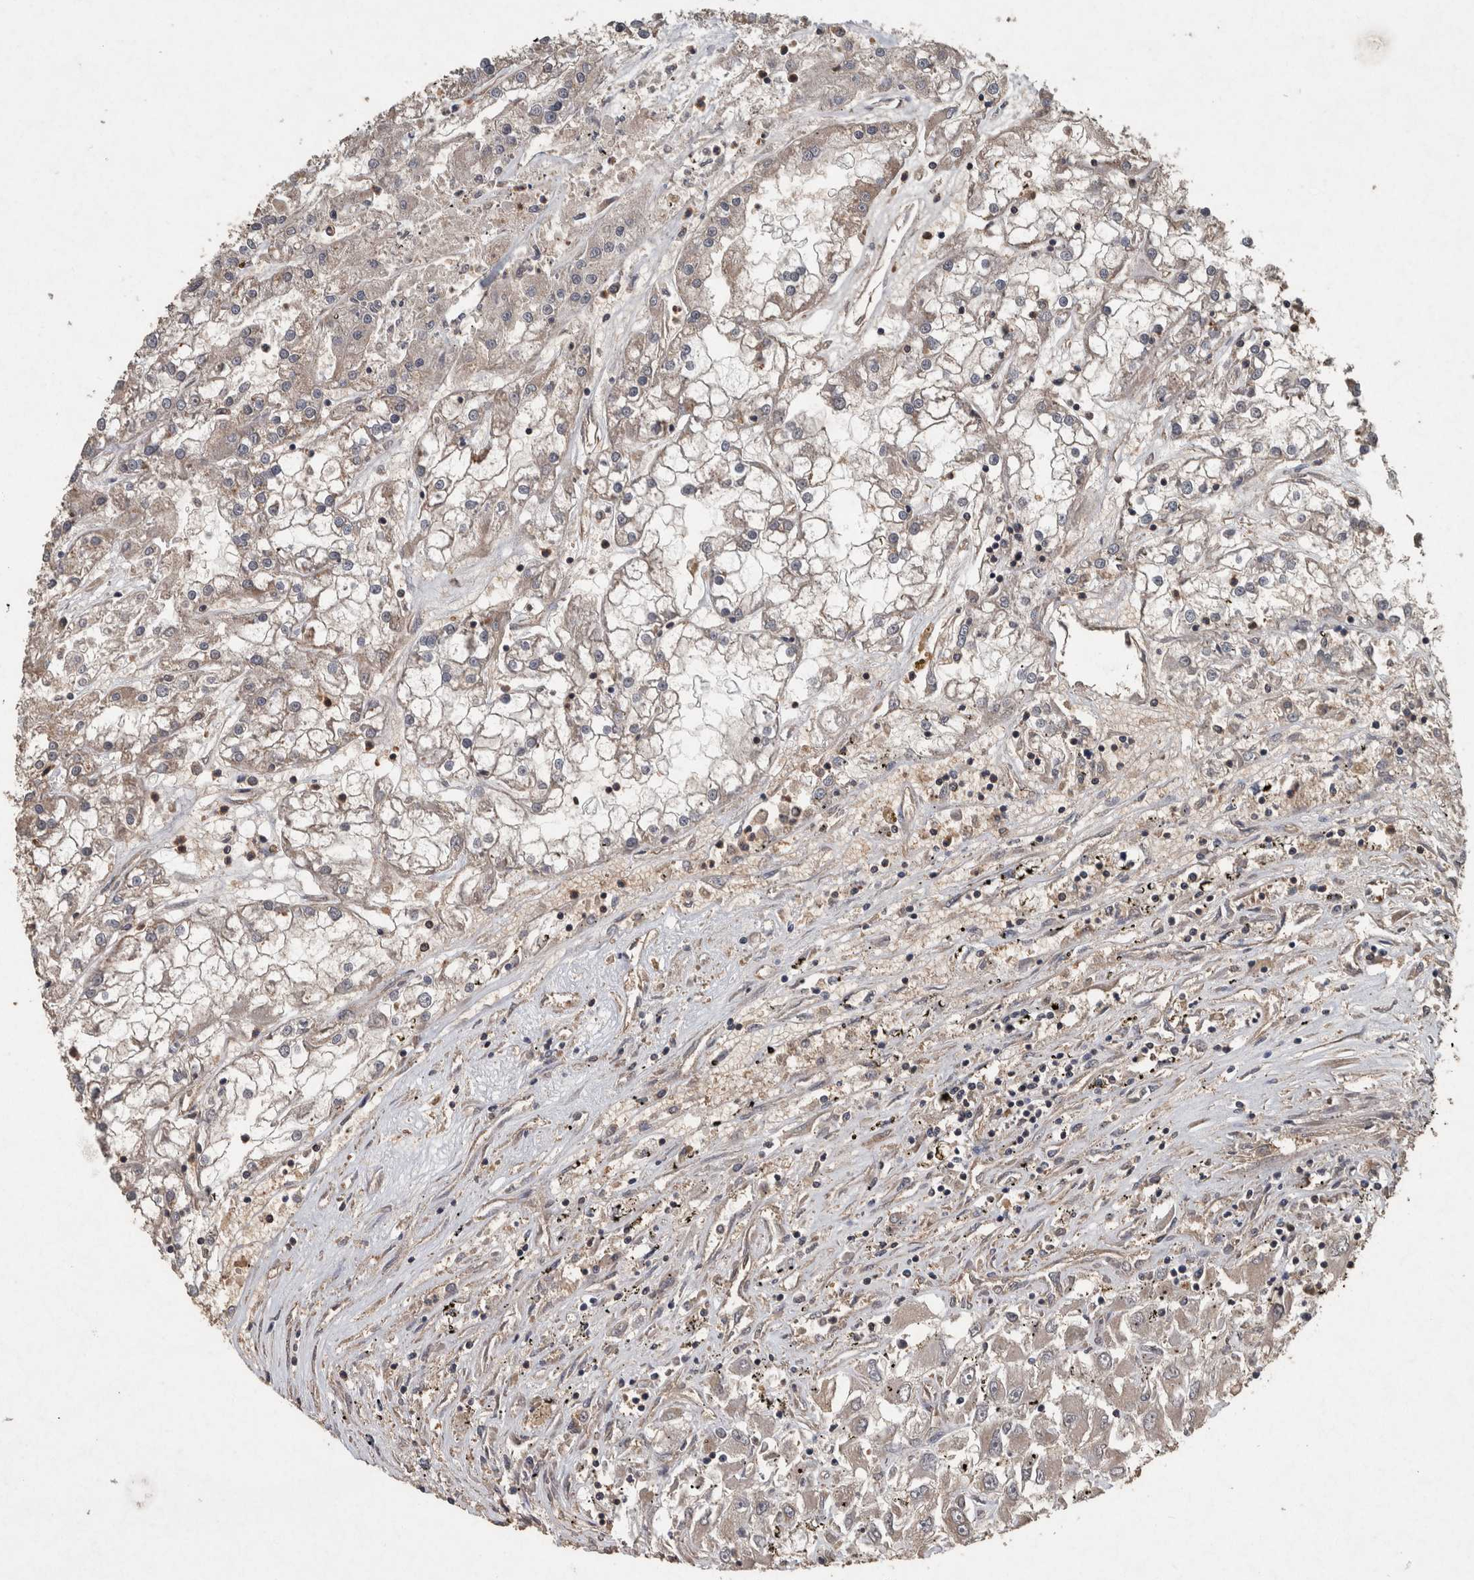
{"staining": {"intensity": "weak", "quantity": "<25%", "location": "cytoplasmic/membranous"}, "tissue": "renal cancer", "cell_type": "Tumor cells", "image_type": "cancer", "snomed": [{"axis": "morphology", "description": "Adenocarcinoma, NOS"}, {"axis": "topography", "description": "Kidney"}], "caption": "High magnification brightfield microscopy of adenocarcinoma (renal) stained with DAB (brown) and counterstained with hematoxylin (blue): tumor cells show no significant positivity. (Brightfield microscopy of DAB (3,3'-diaminobenzidine) immunohistochemistry at high magnification).", "gene": "FGFRL1", "patient": {"sex": "female", "age": 52}}